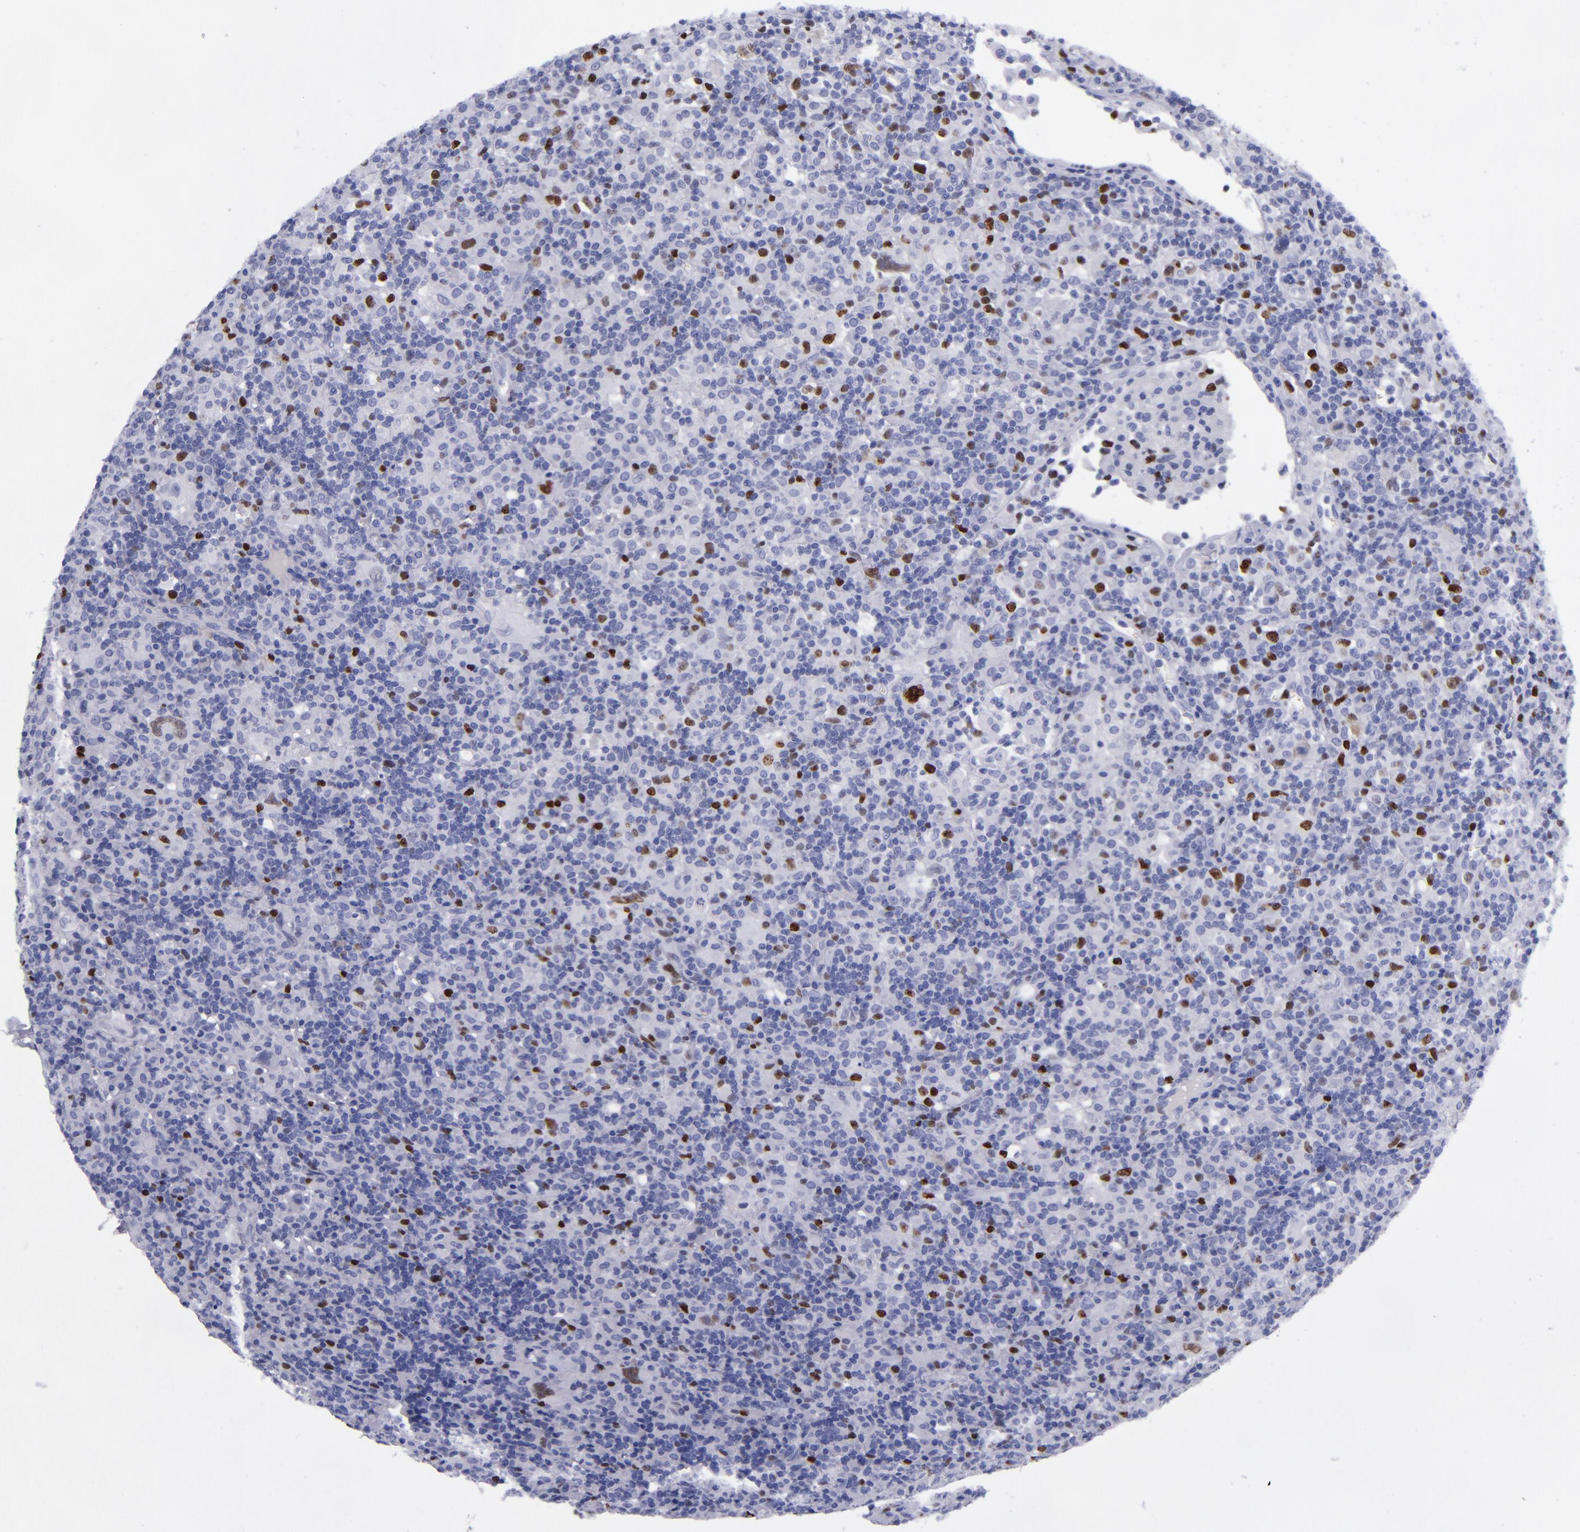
{"staining": {"intensity": "strong", "quantity": "<25%", "location": "nuclear"}, "tissue": "lymphoma", "cell_type": "Tumor cells", "image_type": "cancer", "snomed": [{"axis": "morphology", "description": "Hodgkin's disease, NOS"}, {"axis": "topography", "description": "Lymph node"}], "caption": "Immunohistochemistry (IHC) (DAB) staining of Hodgkin's disease displays strong nuclear protein positivity in about <25% of tumor cells.", "gene": "MCM7", "patient": {"sex": "male", "age": 46}}